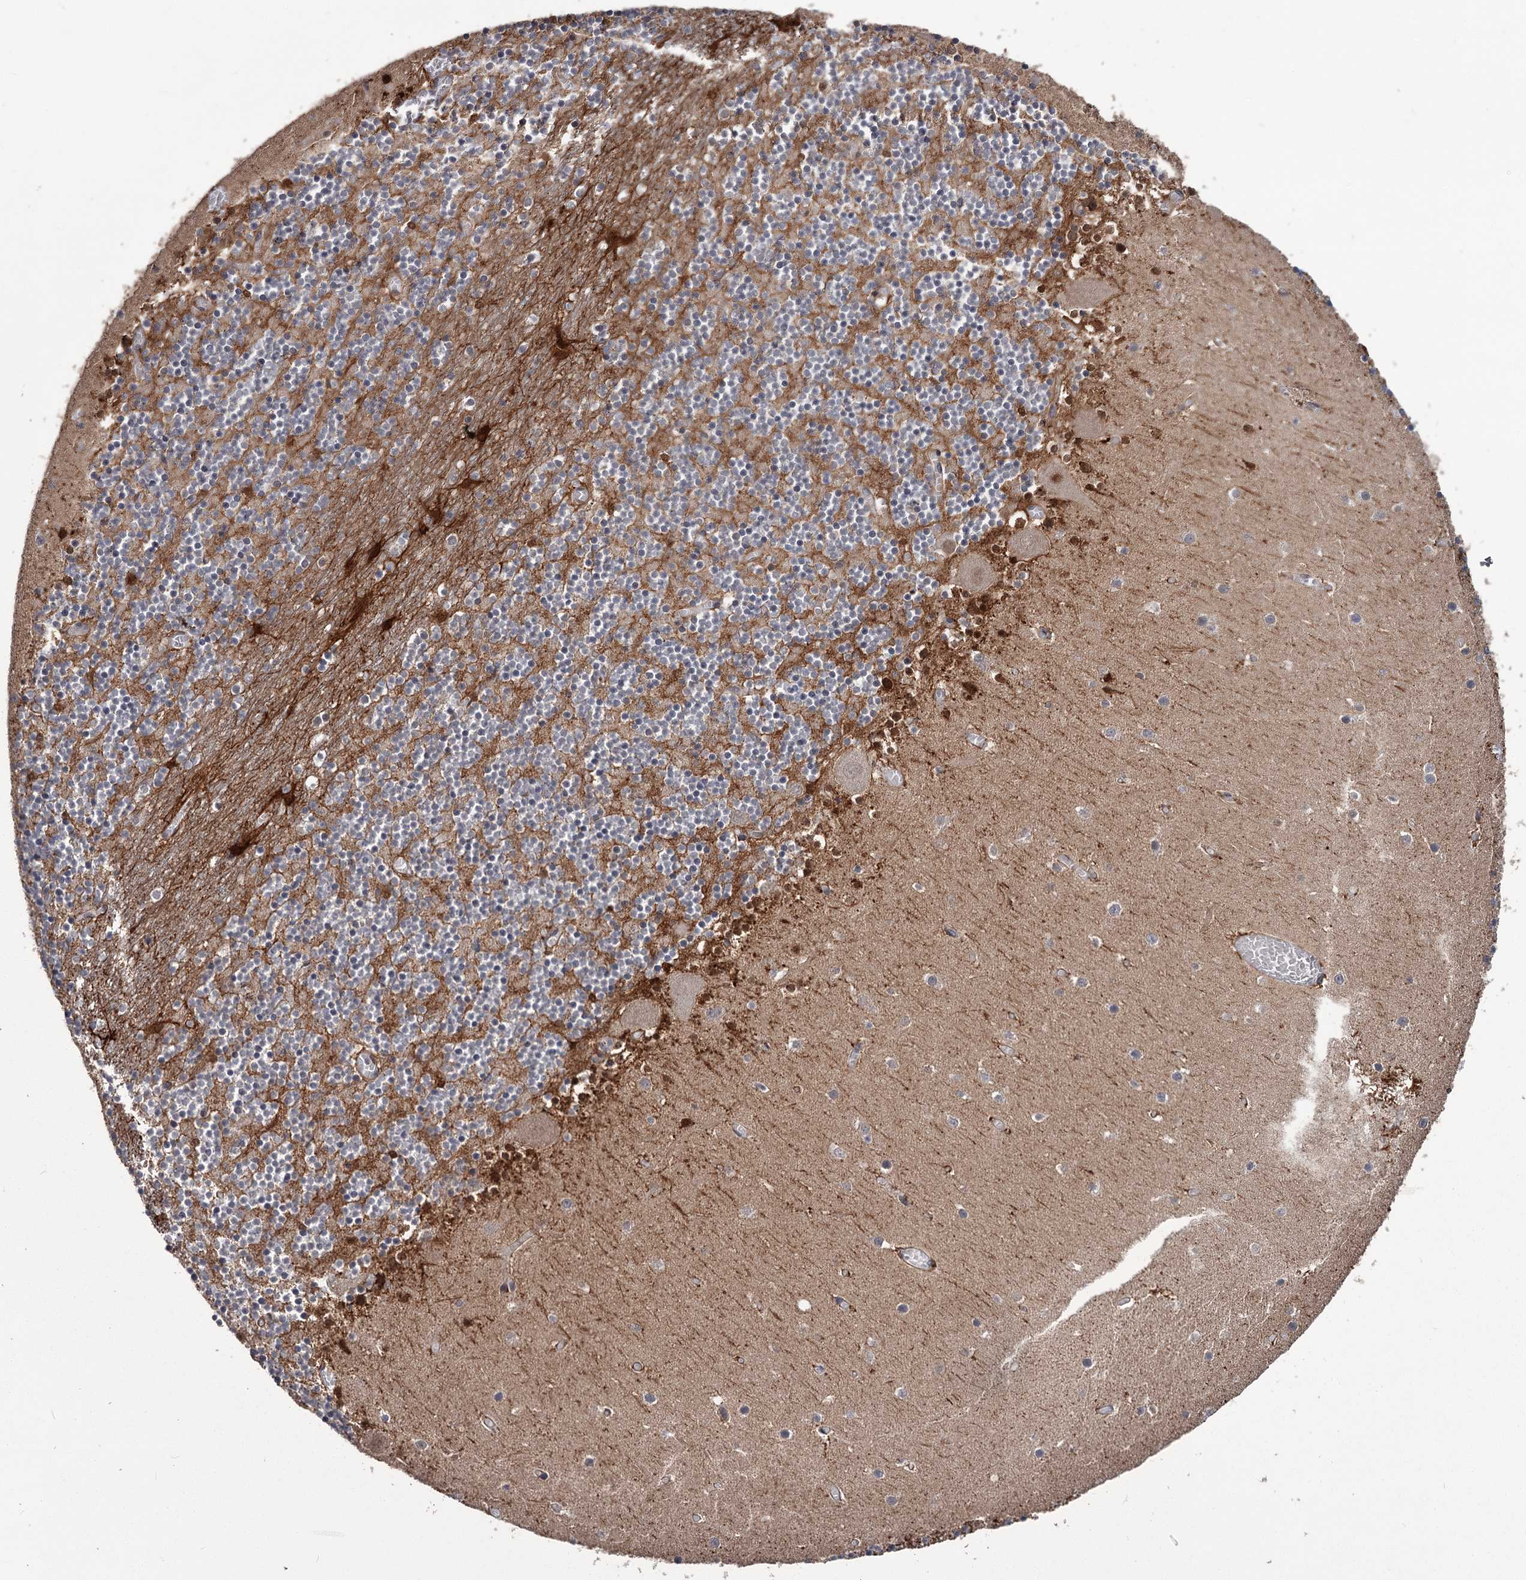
{"staining": {"intensity": "strong", "quantity": "<25%", "location": "cytoplasmic/membranous,nuclear"}, "tissue": "cerebellum", "cell_type": "Cells in granular layer", "image_type": "normal", "snomed": [{"axis": "morphology", "description": "Normal tissue, NOS"}, {"axis": "topography", "description": "Cerebellum"}], "caption": "Protein analysis of unremarkable cerebellum exhibits strong cytoplasmic/membranous,nuclear positivity in approximately <25% of cells in granular layer. Using DAB (3,3'-diaminobenzidine) (brown) and hematoxylin (blue) stains, captured at high magnification using brightfield microscopy.", "gene": "DAO", "patient": {"sex": "female", "age": 28}}